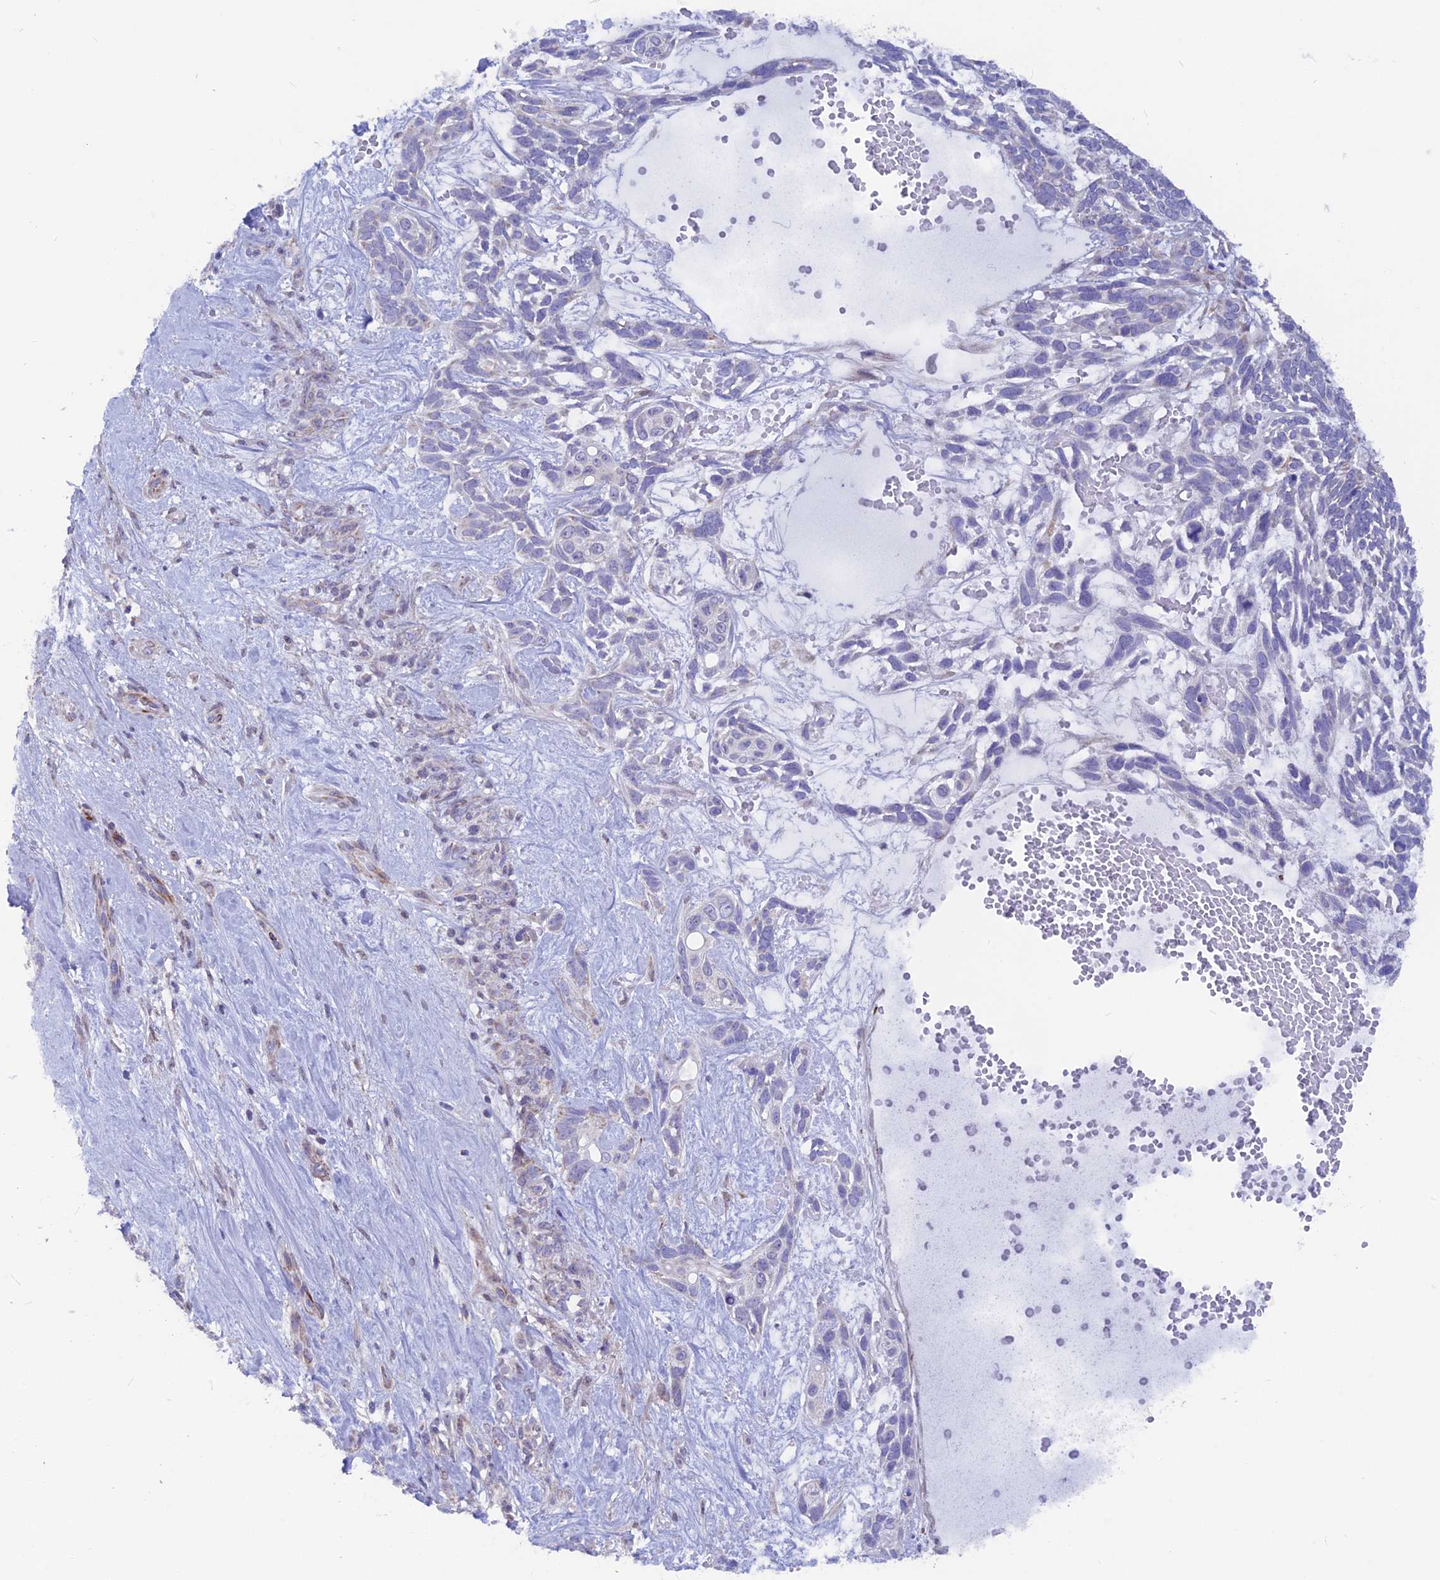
{"staining": {"intensity": "negative", "quantity": "none", "location": "none"}, "tissue": "skin cancer", "cell_type": "Tumor cells", "image_type": "cancer", "snomed": [{"axis": "morphology", "description": "Basal cell carcinoma"}, {"axis": "topography", "description": "Skin"}], "caption": "Image shows no protein staining in tumor cells of basal cell carcinoma (skin) tissue.", "gene": "PLAC9", "patient": {"sex": "male", "age": 88}}